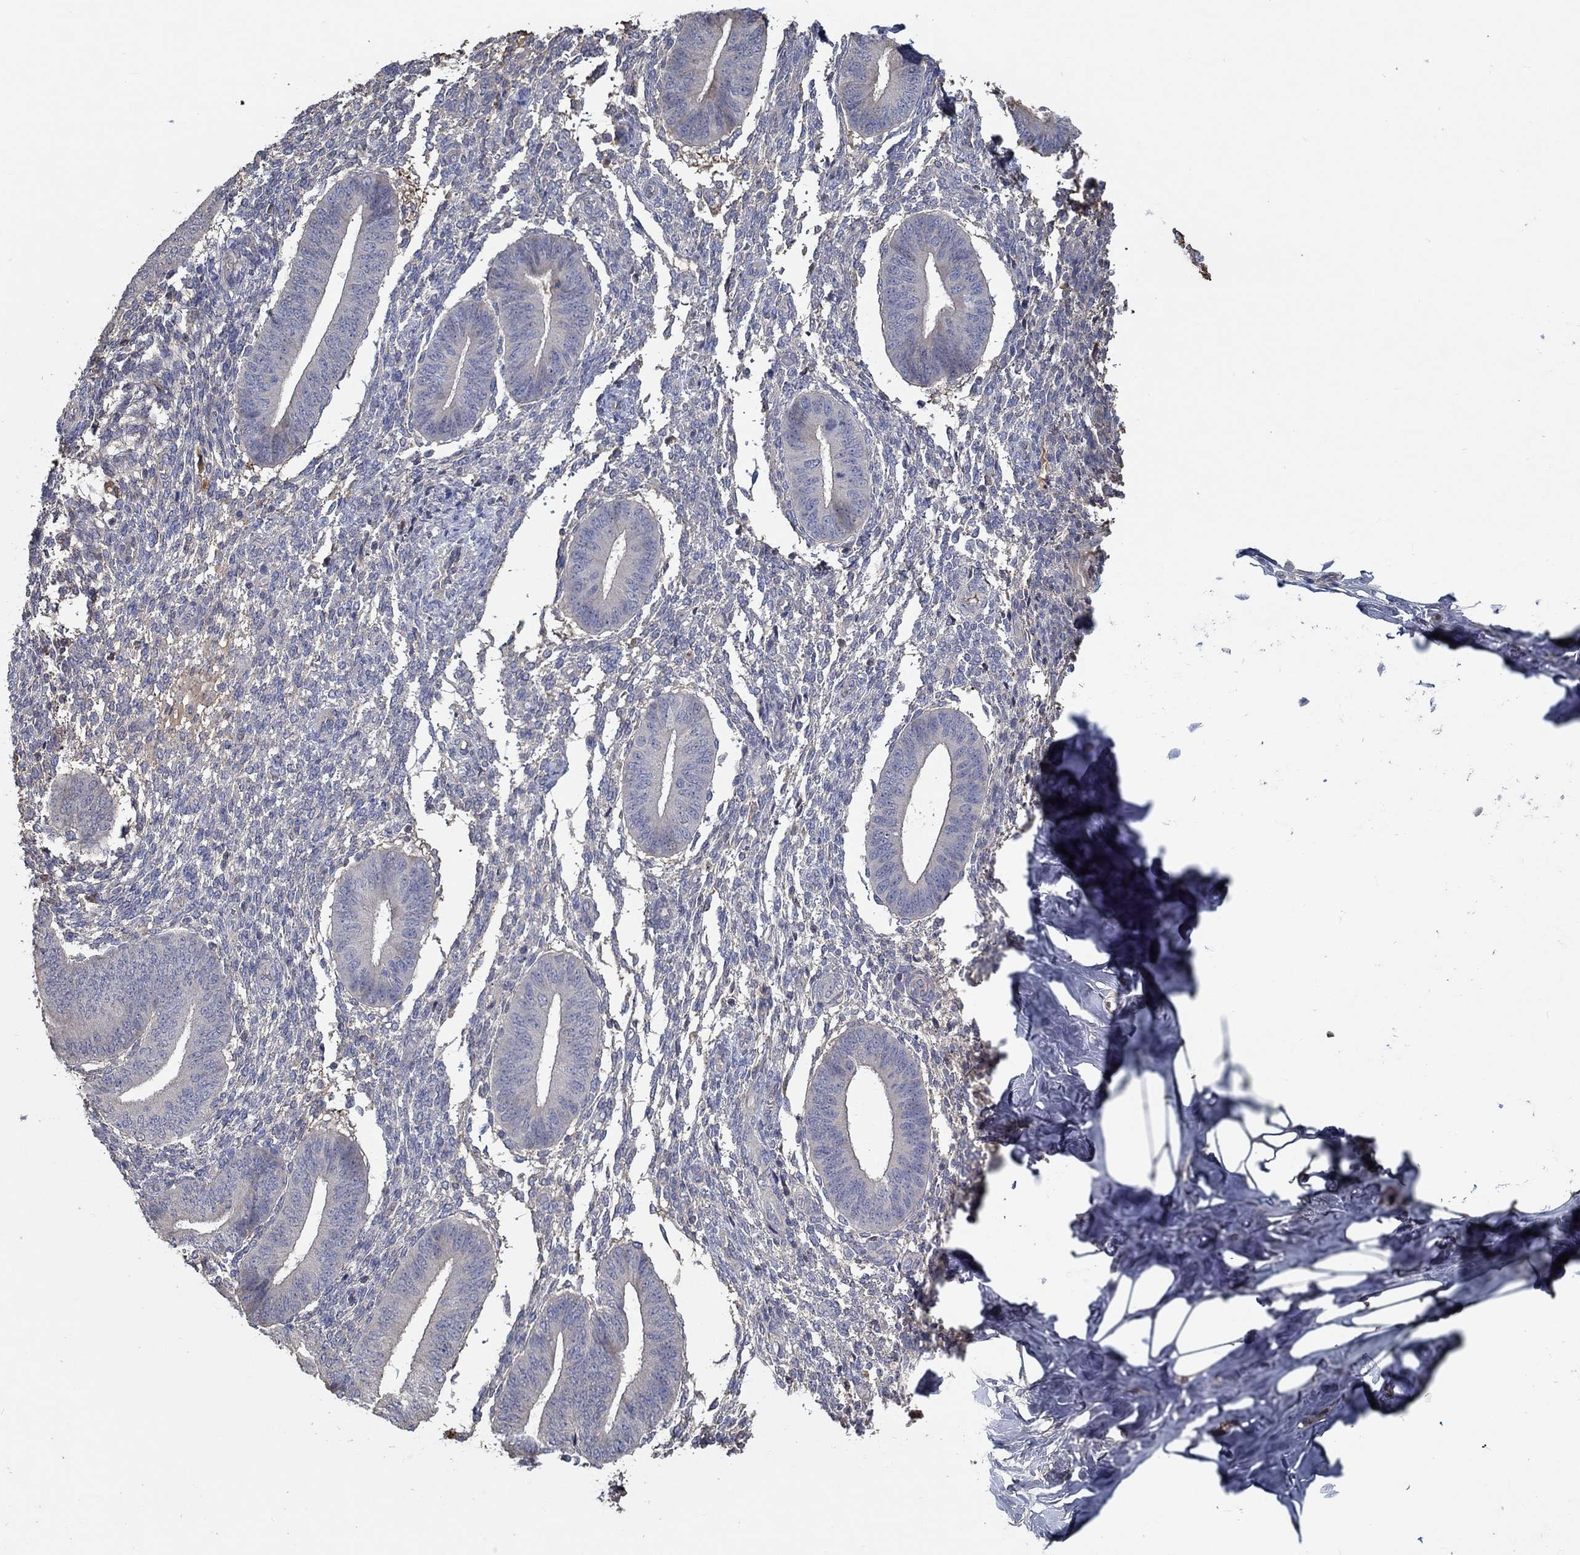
{"staining": {"intensity": "negative", "quantity": "none", "location": "none"}, "tissue": "endometrium", "cell_type": "Cells in endometrial stroma", "image_type": "normal", "snomed": [{"axis": "morphology", "description": "Normal tissue, NOS"}, {"axis": "topography", "description": "Endometrium"}], "caption": "DAB (3,3'-diaminobenzidine) immunohistochemical staining of normal human endometrium shows no significant expression in cells in endometrial stroma.", "gene": "IL10", "patient": {"sex": "female", "age": 47}}